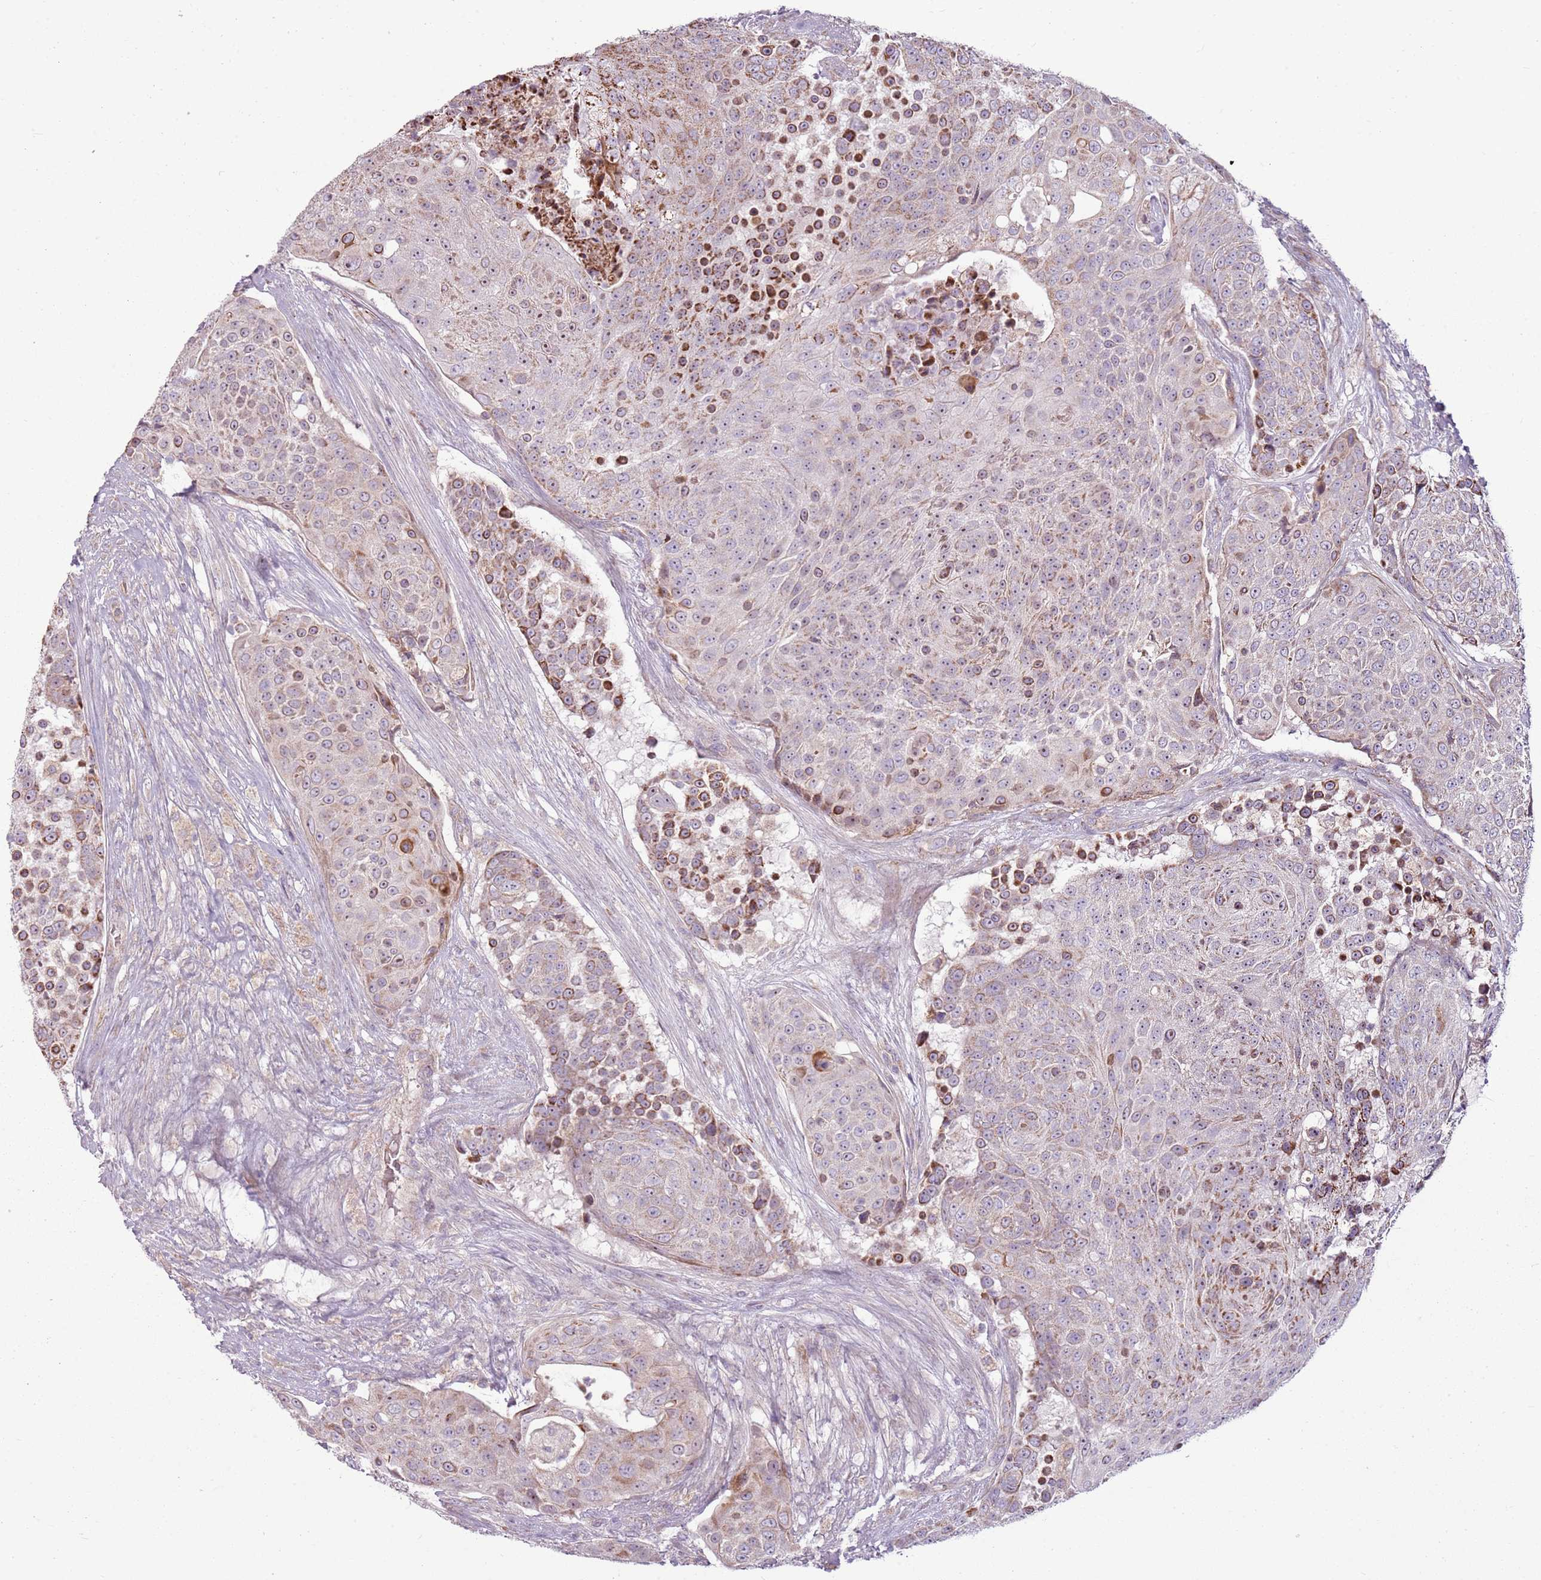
{"staining": {"intensity": "strong", "quantity": "25%-75%", "location": "cytoplasmic/membranous"}, "tissue": "urothelial cancer", "cell_type": "Tumor cells", "image_type": "cancer", "snomed": [{"axis": "morphology", "description": "Urothelial carcinoma, High grade"}, {"axis": "topography", "description": "Urinary bladder"}], "caption": "Urothelial cancer stained with IHC demonstrates strong cytoplasmic/membranous positivity in approximately 25%-75% of tumor cells.", "gene": "ZNF530", "patient": {"sex": "female", "age": 63}}